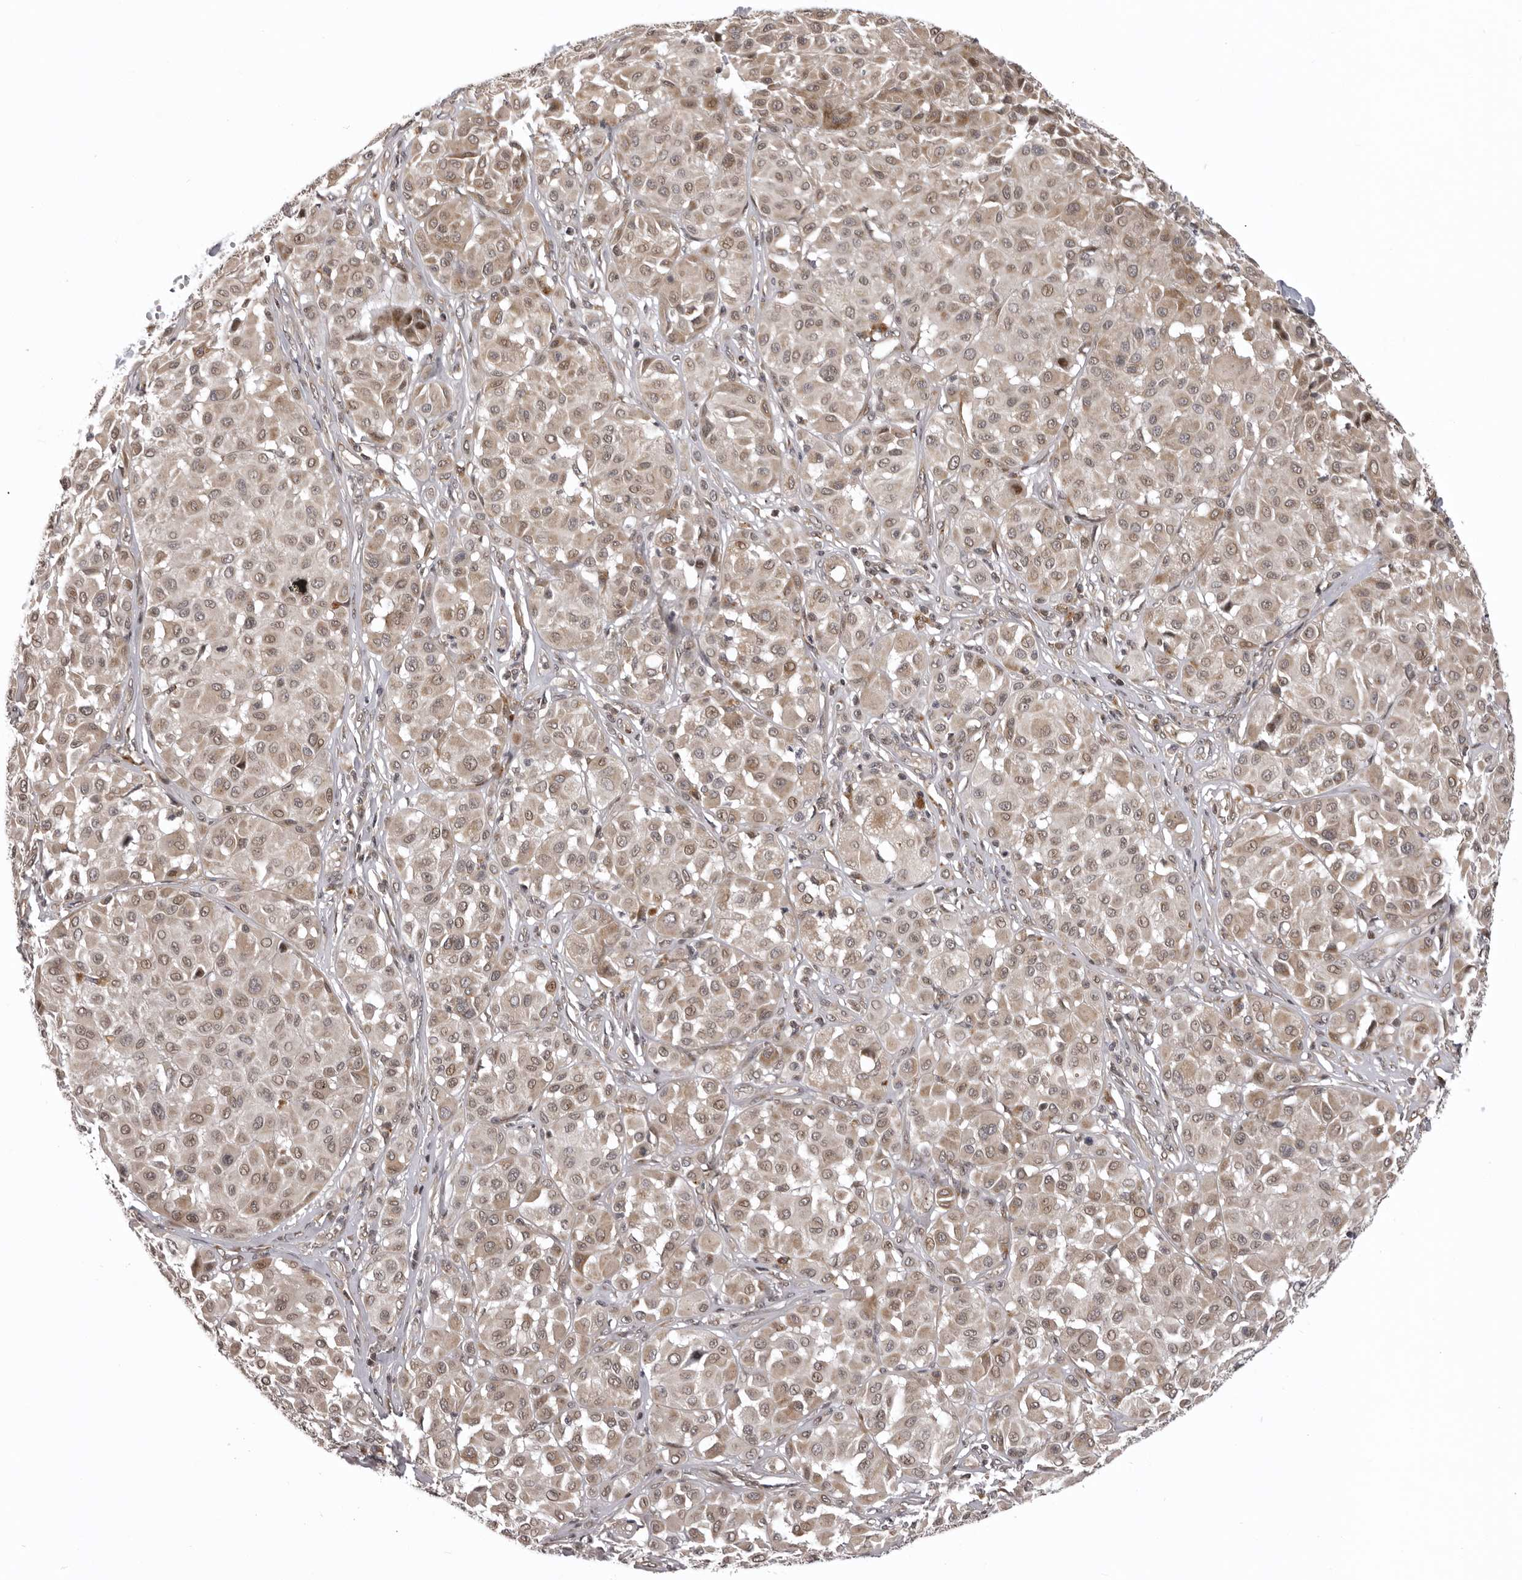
{"staining": {"intensity": "weak", "quantity": ">75%", "location": "cytoplasmic/membranous,nuclear"}, "tissue": "melanoma", "cell_type": "Tumor cells", "image_type": "cancer", "snomed": [{"axis": "morphology", "description": "Malignant melanoma, Metastatic site"}, {"axis": "topography", "description": "Soft tissue"}], "caption": "IHC (DAB (3,3'-diaminobenzidine)) staining of melanoma reveals weak cytoplasmic/membranous and nuclear protein expression in approximately >75% of tumor cells. The protein is stained brown, and the nuclei are stained in blue (DAB IHC with brightfield microscopy, high magnification).", "gene": "C1orf109", "patient": {"sex": "male", "age": 41}}